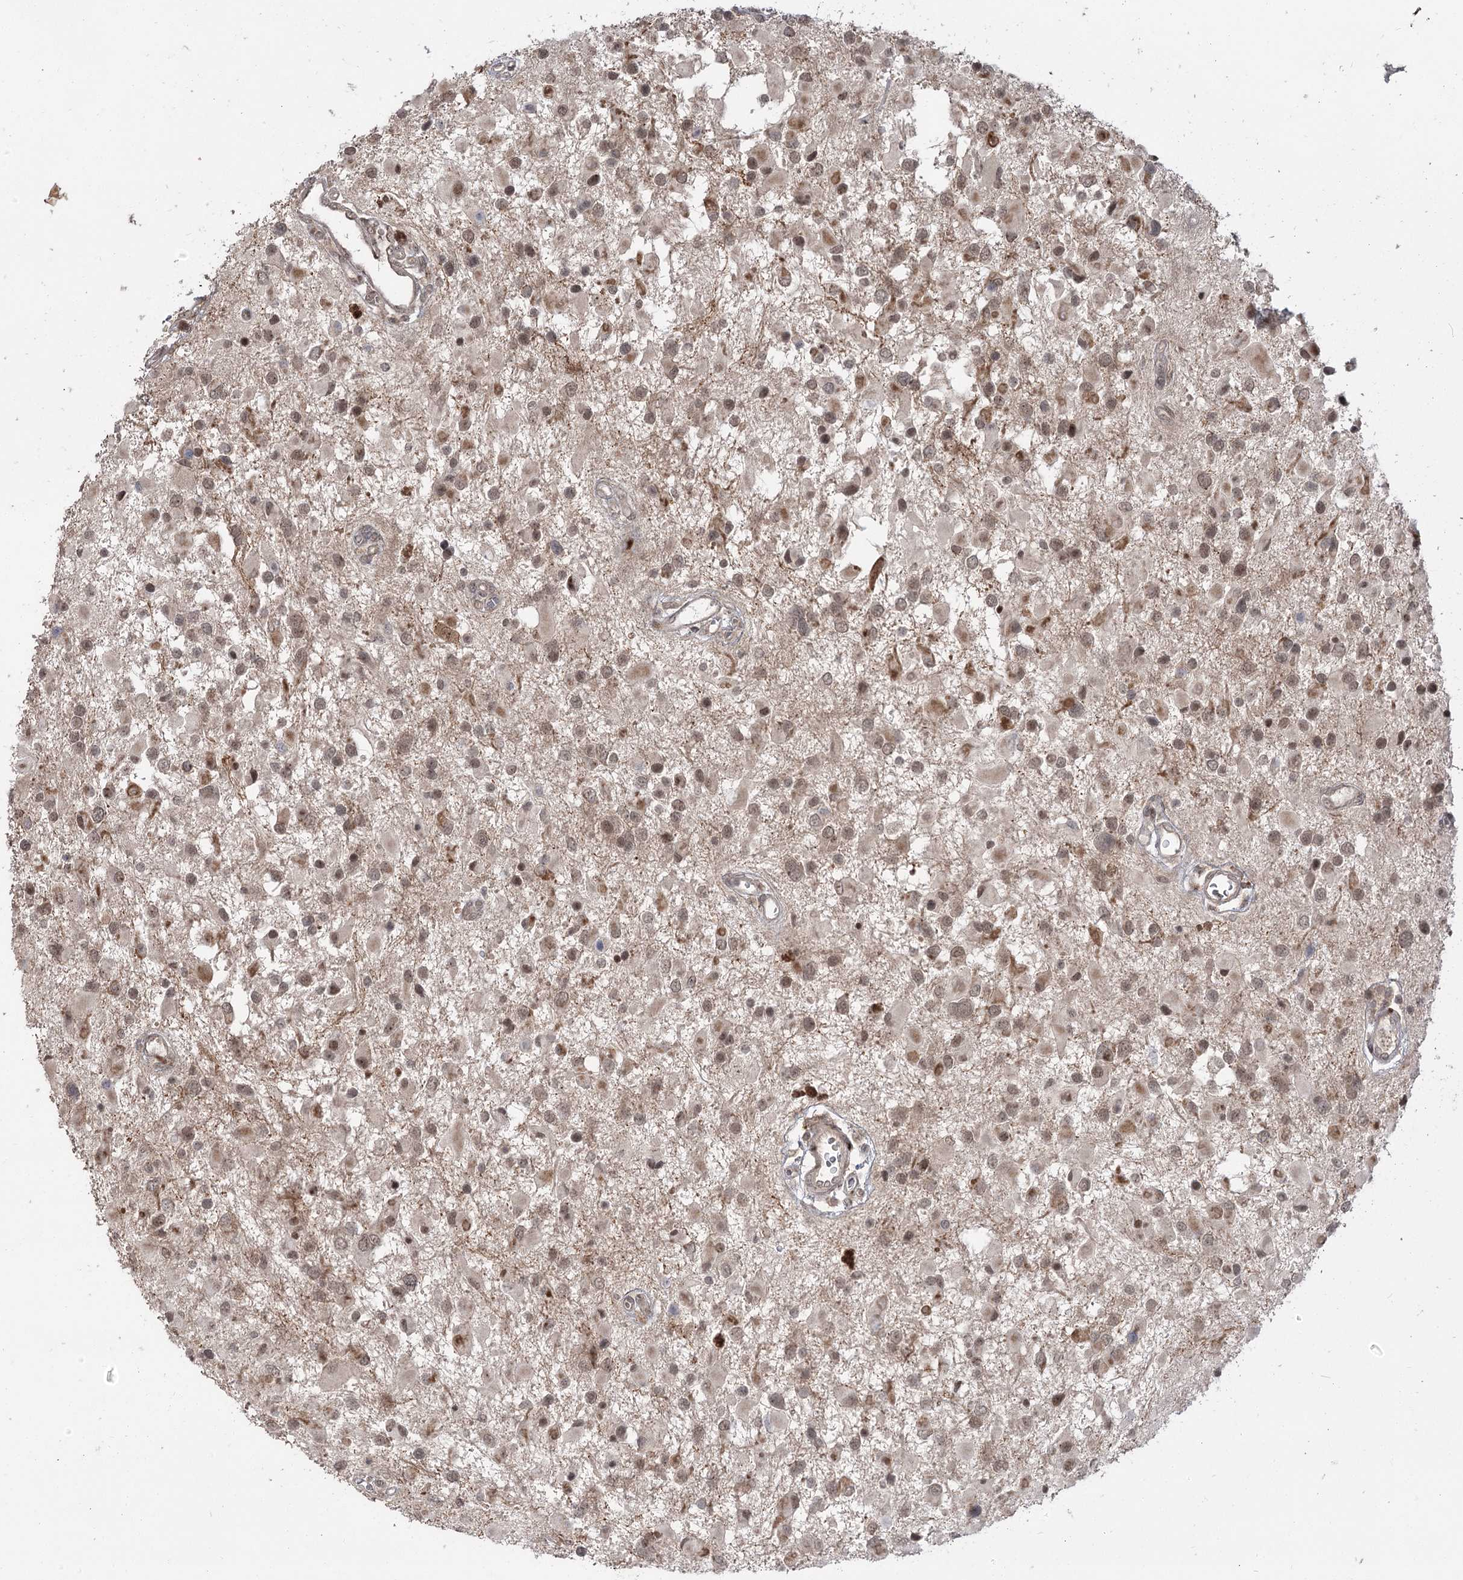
{"staining": {"intensity": "weak", "quantity": "25%-75%", "location": "cytoplasmic/membranous,nuclear"}, "tissue": "glioma", "cell_type": "Tumor cells", "image_type": "cancer", "snomed": [{"axis": "morphology", "description": "Glioma, malignant, High grade"}, {"axis": "topography", "description": "Brain"}], "caption": "DAB (3,3'-diaminobenzidine) immunohistochemical staining of human glioma shows weak cytoplasmic/membranous and nuclear protein expression in about 25%-75% of tumor cells.", "gene": "HELQ", "patient": {"sex": "male", "age": 53}}